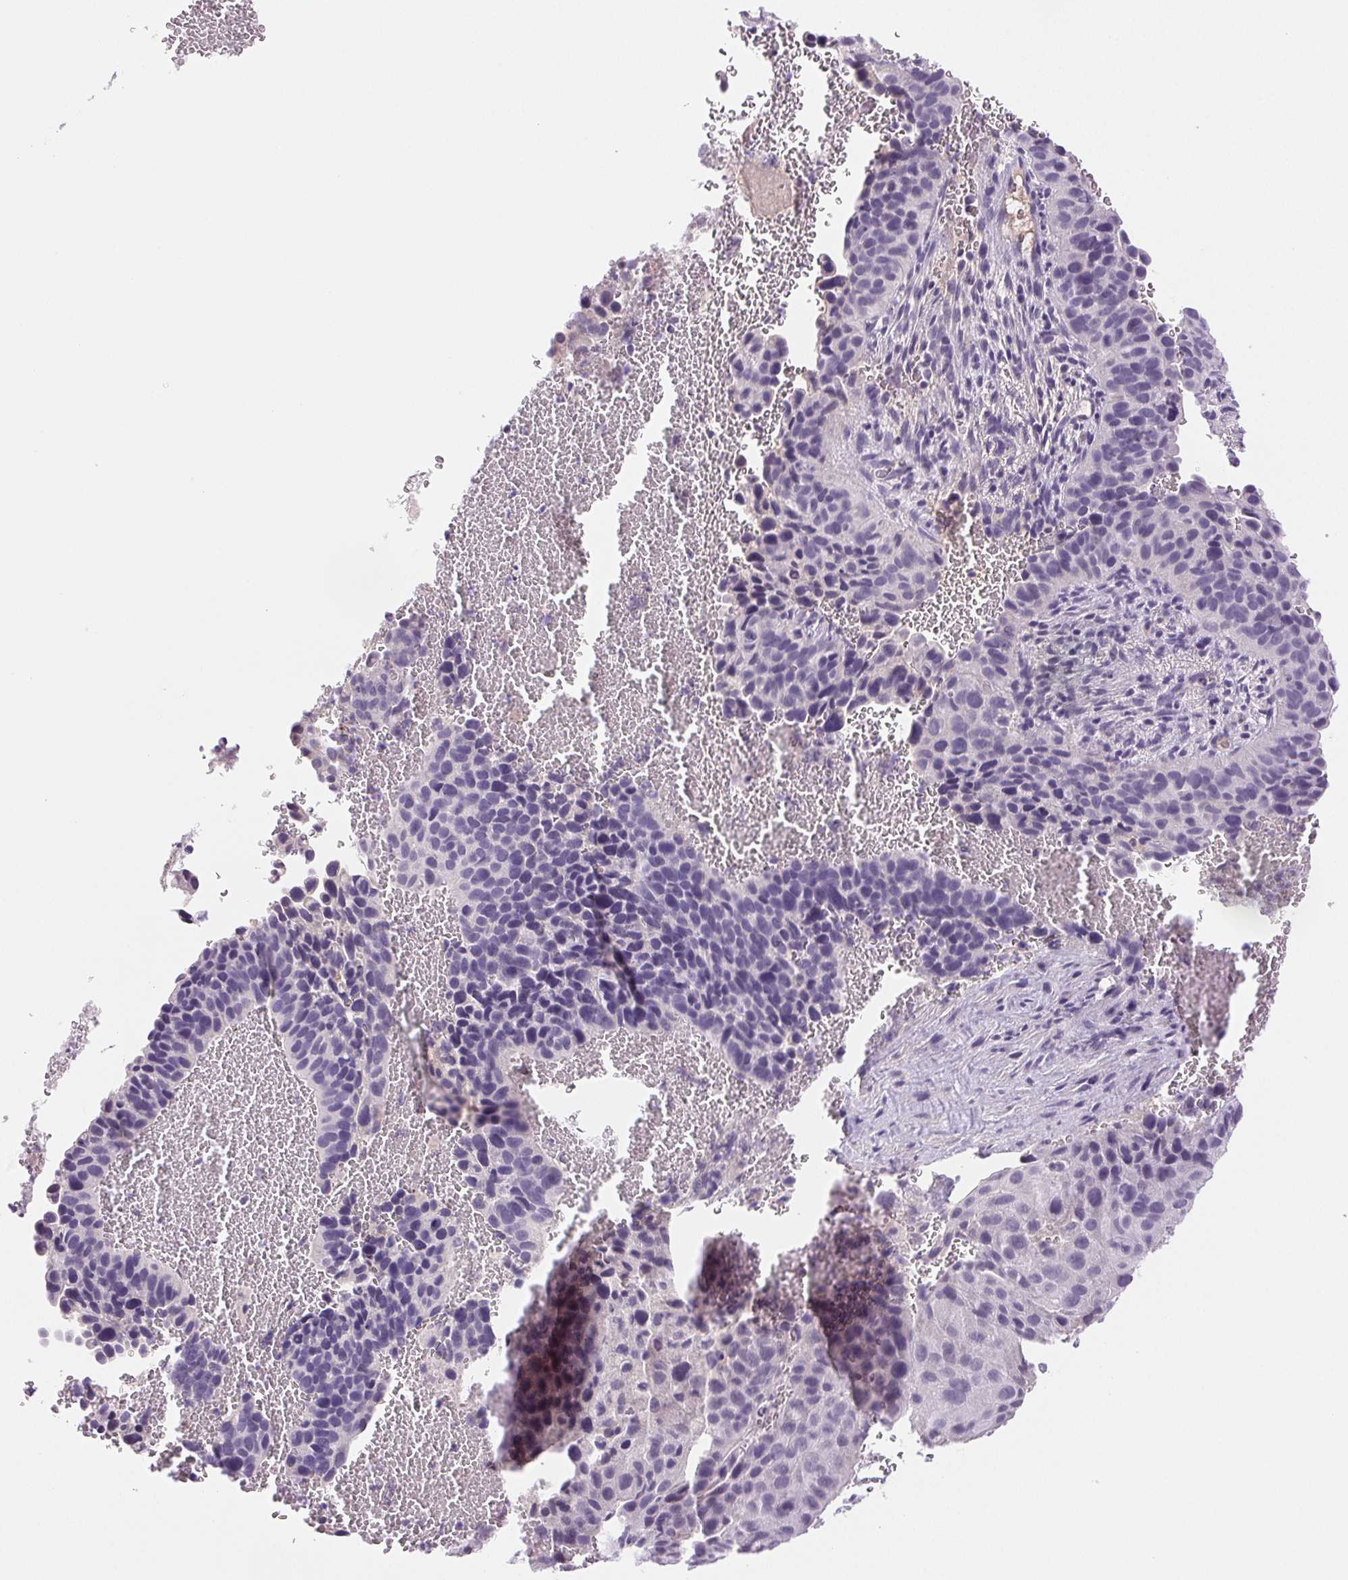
{"staining": {"intensity": "negative", "quantity": "none", "location": "none"}, "tissue": "cervical cancer", "cell_type": "Tumor cells", "image_type": "cancer", "snomed": [{"axis": "morphology", "description": "Squamous cell carcinoma, NOS"}, {"axis": "topography", "description": "Cervix"}], "caption": "Immunohistochemical staining of cervical cancer (squamous cell carcinoma) displays no significant expression in tumor cells.", "gene": "IFIT1B", "patient": {"sex": "female", "age": 38}}